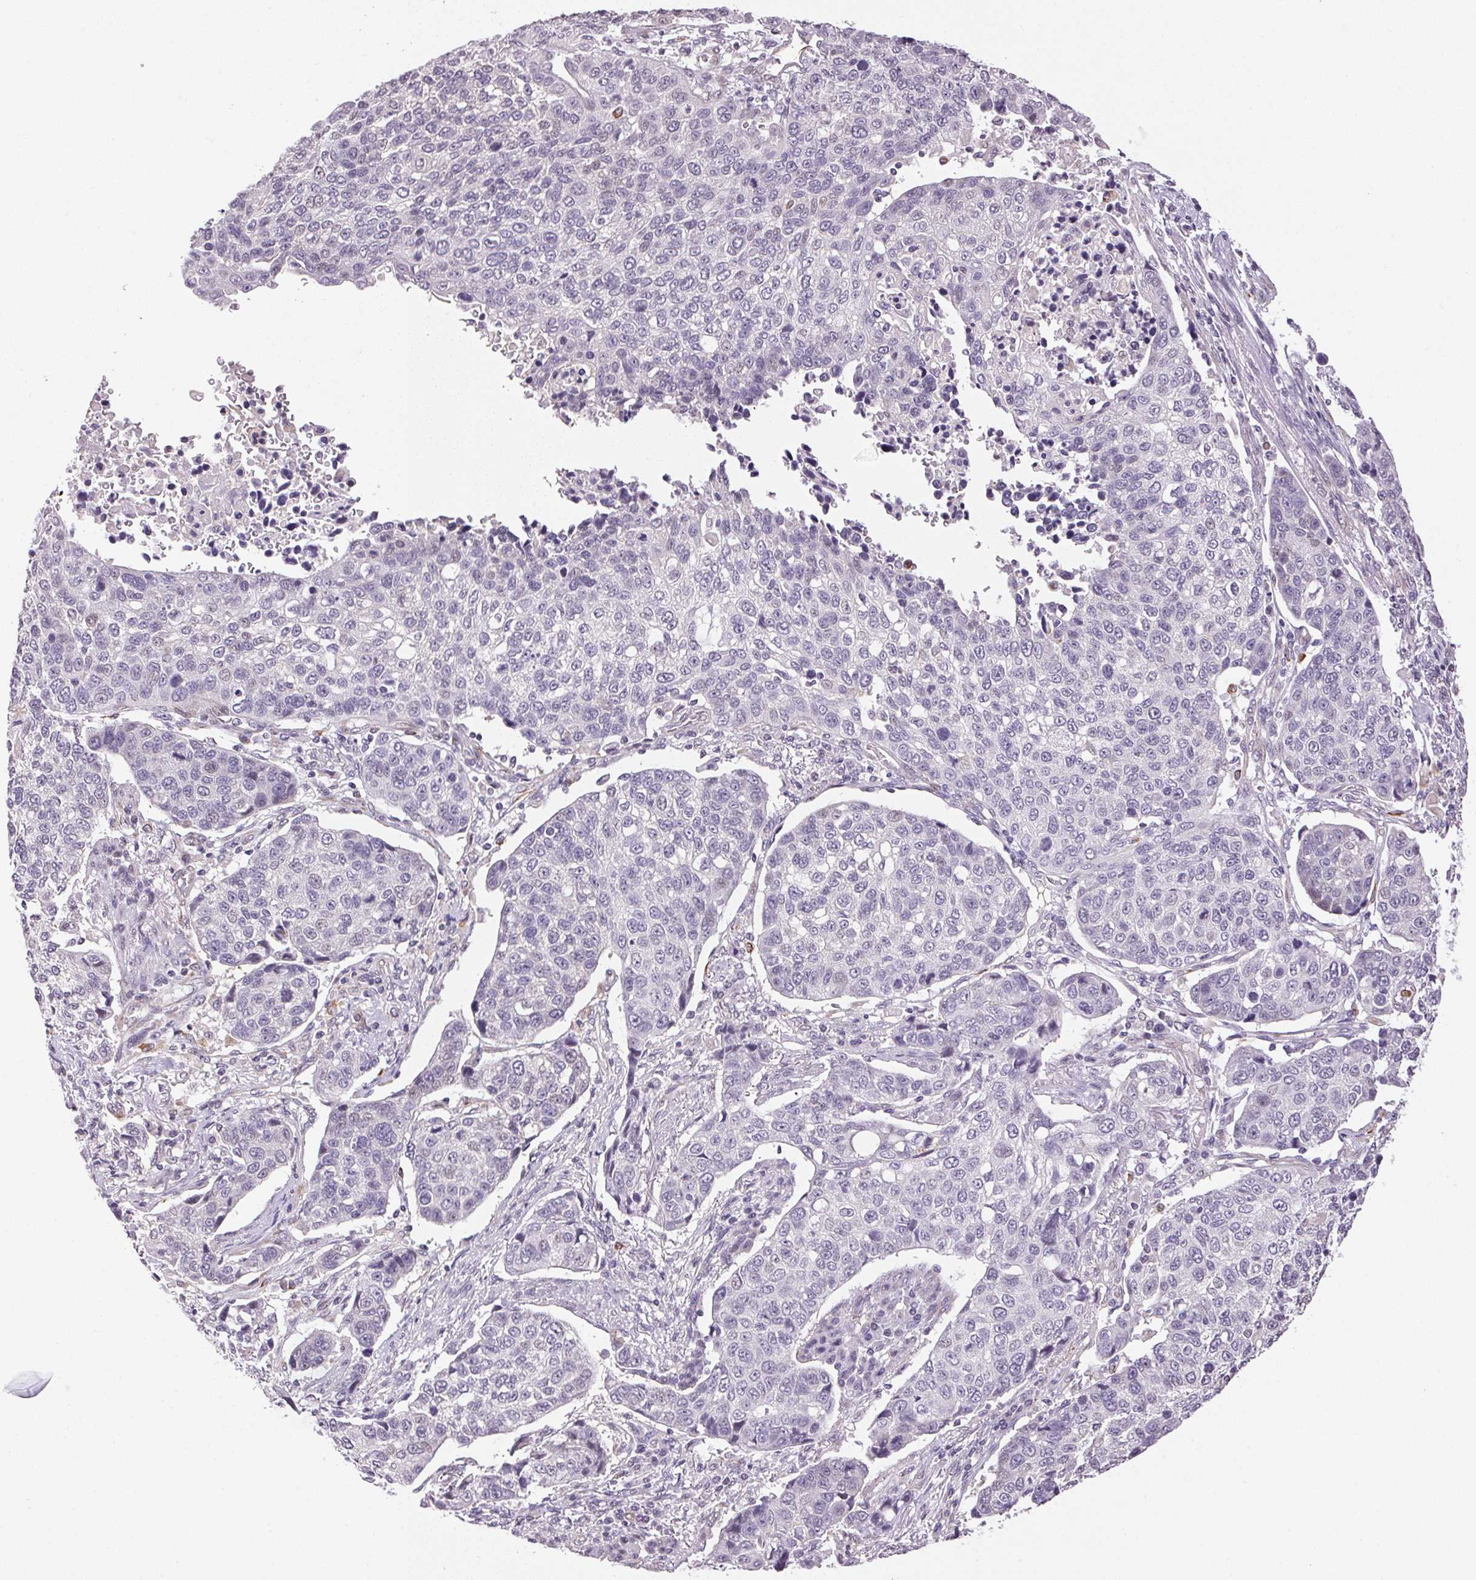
{"staining": {"intensity": "negative", "quantity": "none", "location": "none"}, "tissue": "lung cancer", "cell_type": "Tumor cells", "image_type": "cancer", "snomed": [{"axis": "morphology", "description": "Squamous cell carcinoma, NOS"}, {"axis": "topography", "description": "Lymph node"}, {"axis": "topography", "description": "Lung"}], "caption": "Lung cancer (squamous cell carcinoma) was stained to show a protein in brown. There is no significant expression in tumor cells.", "gene": "GYG2", "patient": {"sex": "male", "age": 61}}